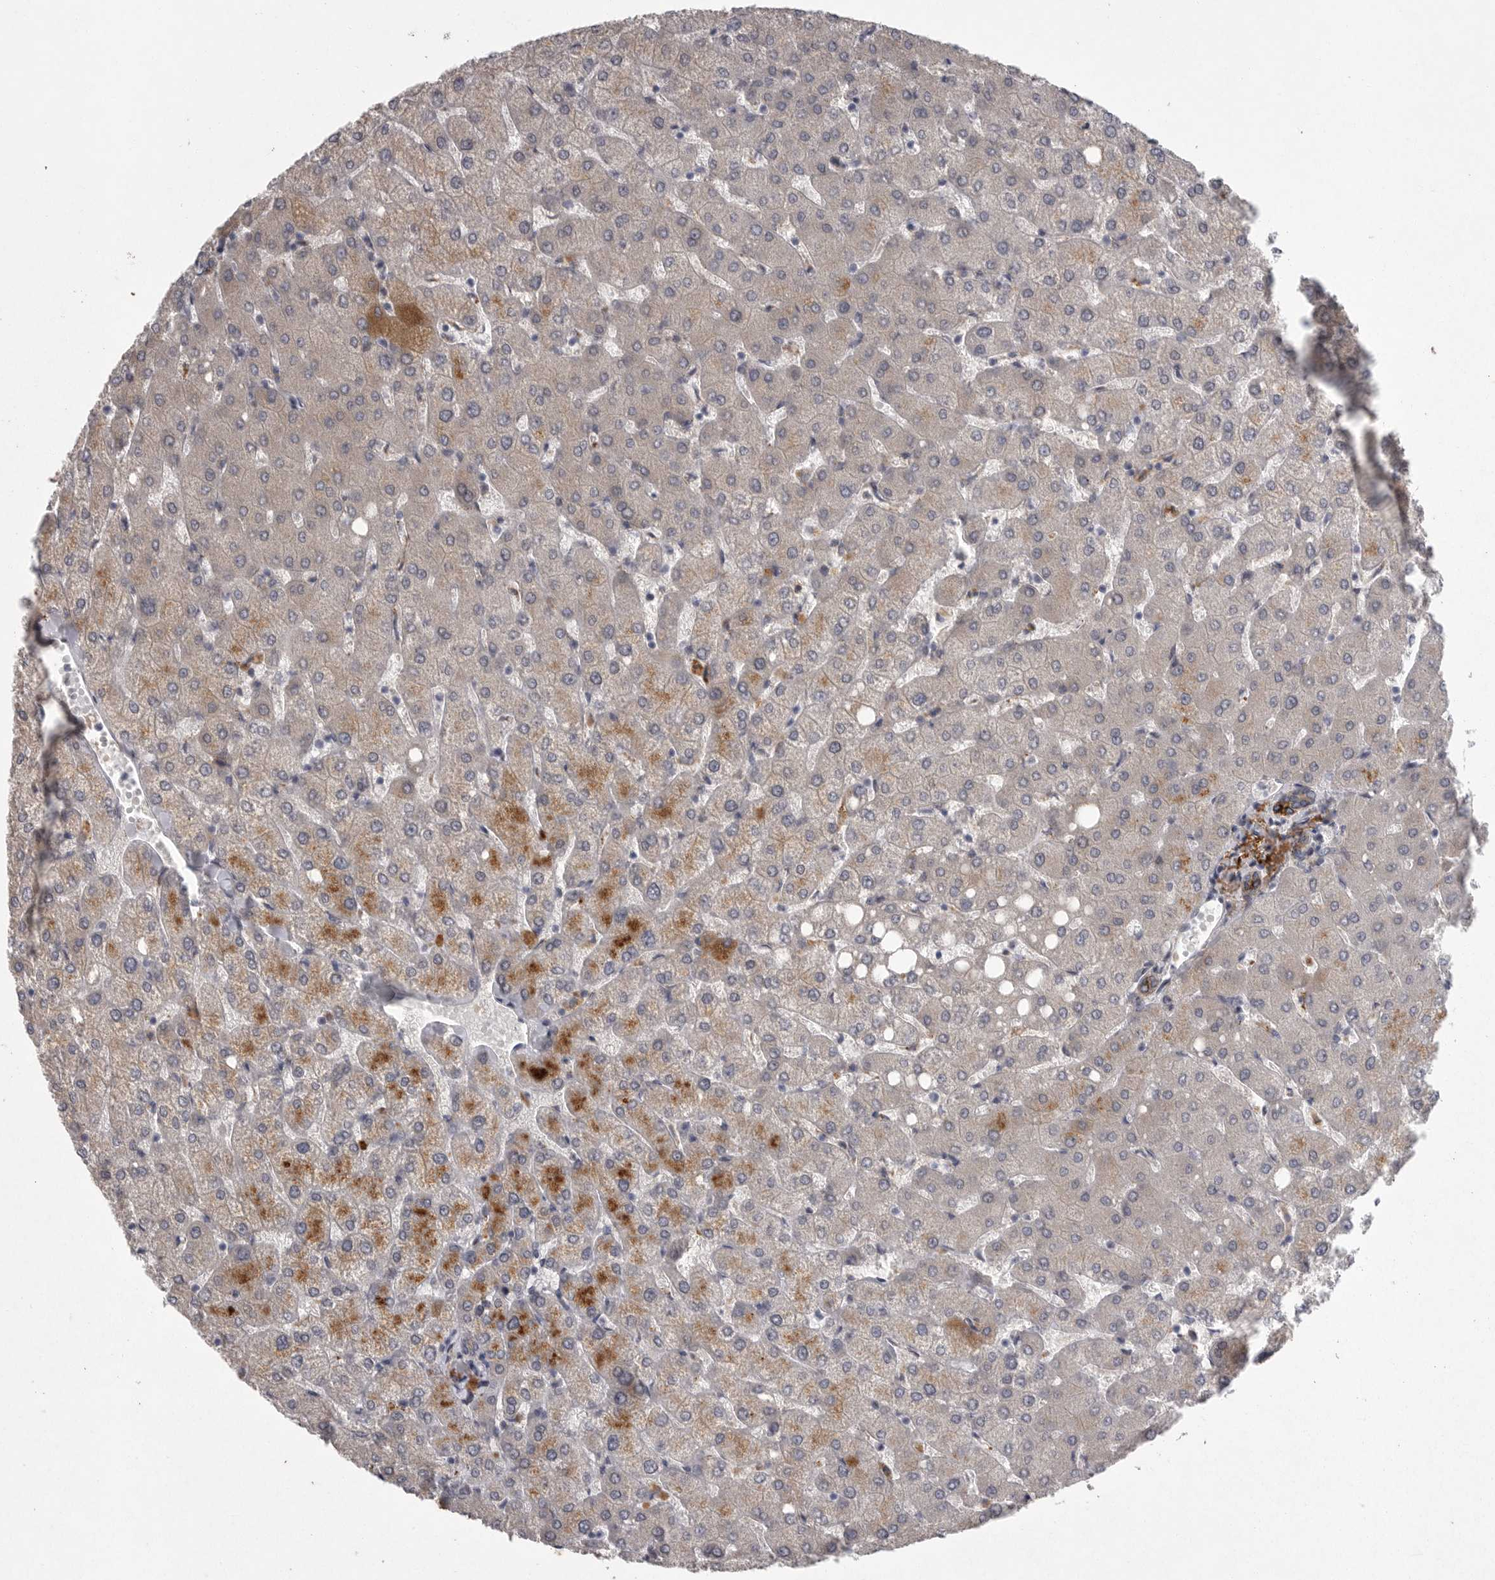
{"staining": {"intensity": "negative", "quantity": "none", "location": "none"}, "tissue": "liver", "cell_type": "Cholangiocytes", "image_type": "normal", "snomed": [{"axis": "morphology", "description": "Normal tissue, NOS"}, {"axis": "topography", "description": "Liver"}], "caption": "Micrograph shows no significant protein staining in cholangiocytes of unremarkable liver. Brightfield microscopy of immunohistochemistry (IHC) stained with DAB (brown) and hematoxylin (blue), captured at high magnification.", "gene": "CRP", "patient": {"sex": "female", "age": 54}}